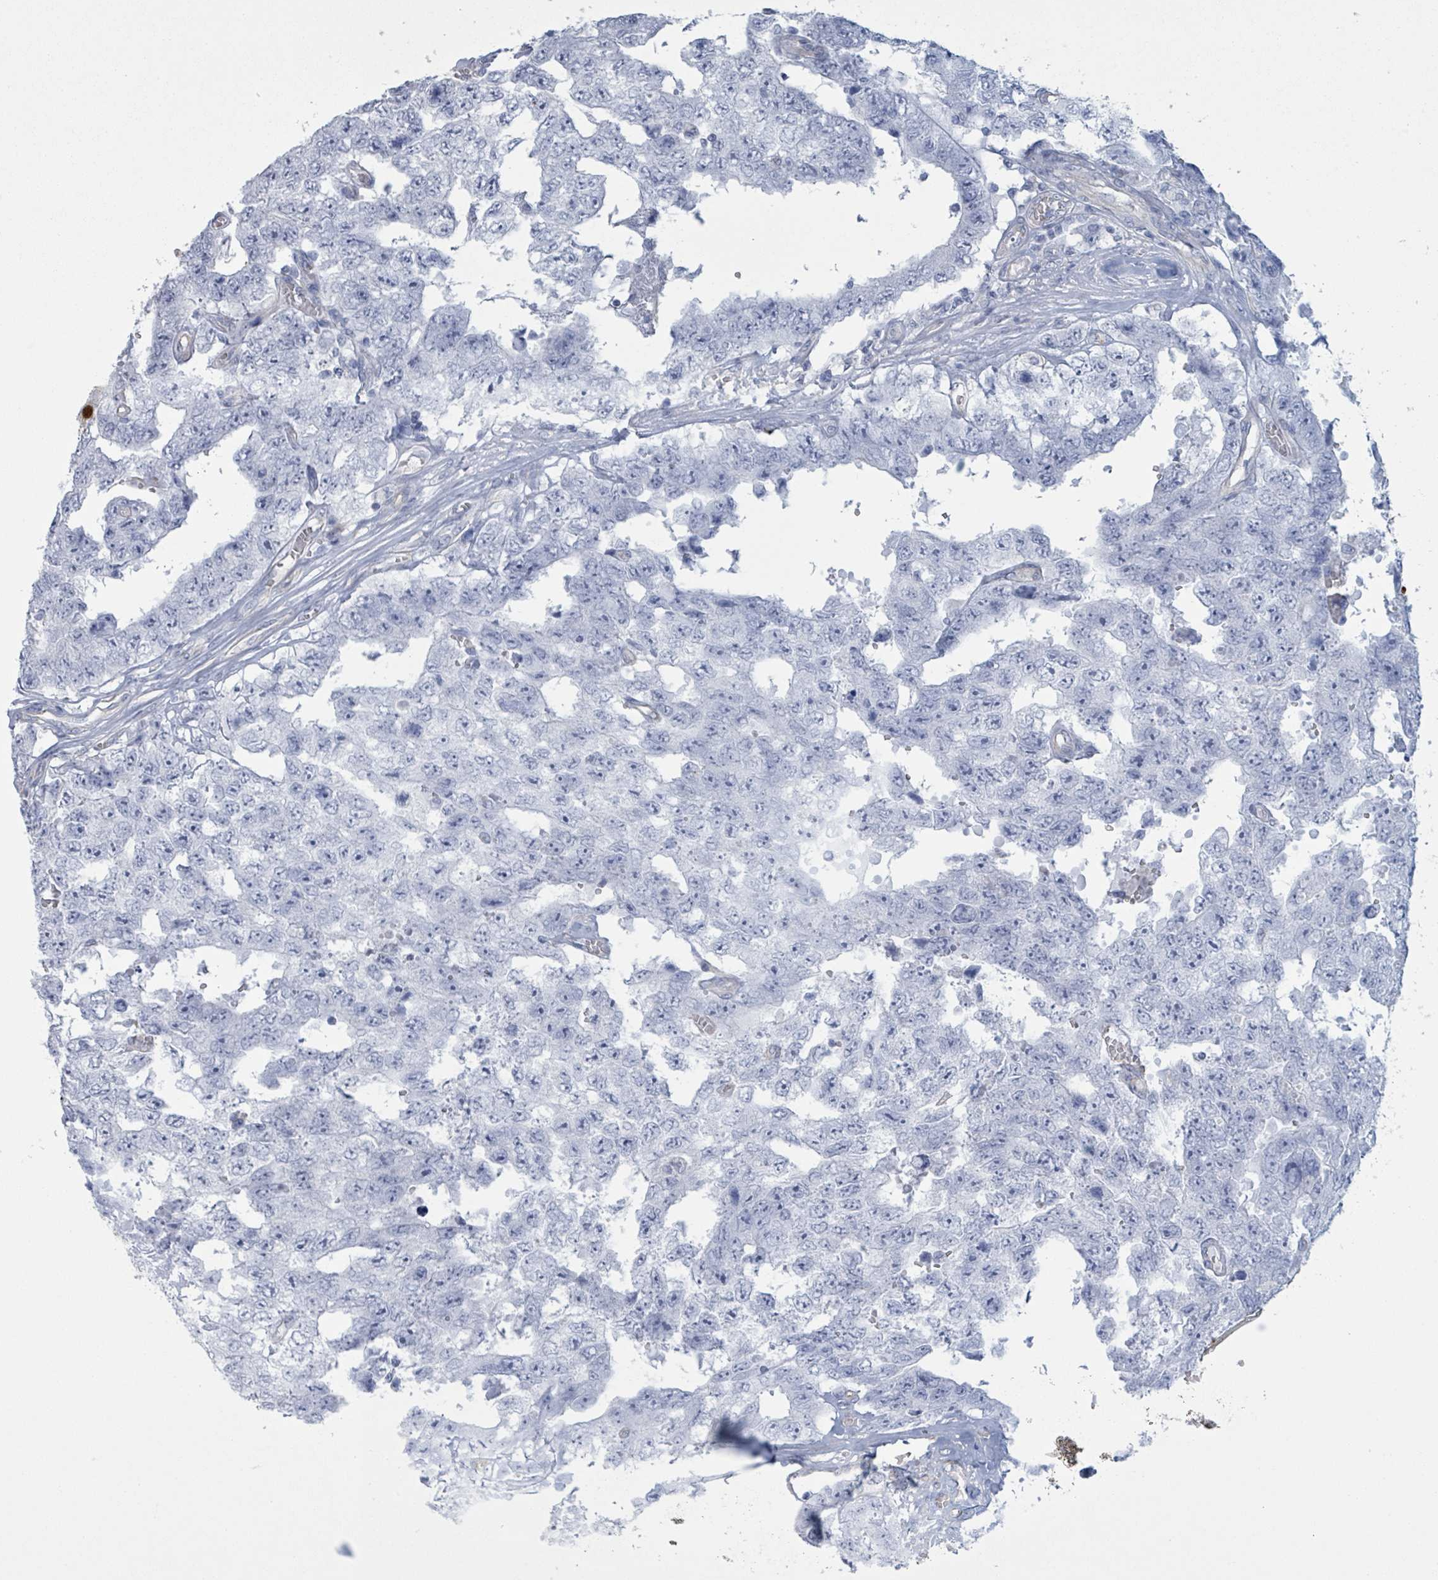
{"staining": {"intensity": "negative", "quantity": "none", "location": "none"}, "tissue": "testis cancer", "cell_type": "Tumor cells", "image_type": "cancer", "snomed": [{"axis": "morphology", "description": "Normal tissue, NOS"}, {"axis": "morphology", "description": "Carcinoma, Embryonal, NOS"}, {"axis": "topography", "description": "Testis"}, {"axis": "topography", "description": "Epididymis"}], "caption": "A histopathology image of human embryonal carcinoma (testis) is negative for staining in tumor cells.", "gene": "CT45A5", "patient": {"sex": "male", "age": 25}}